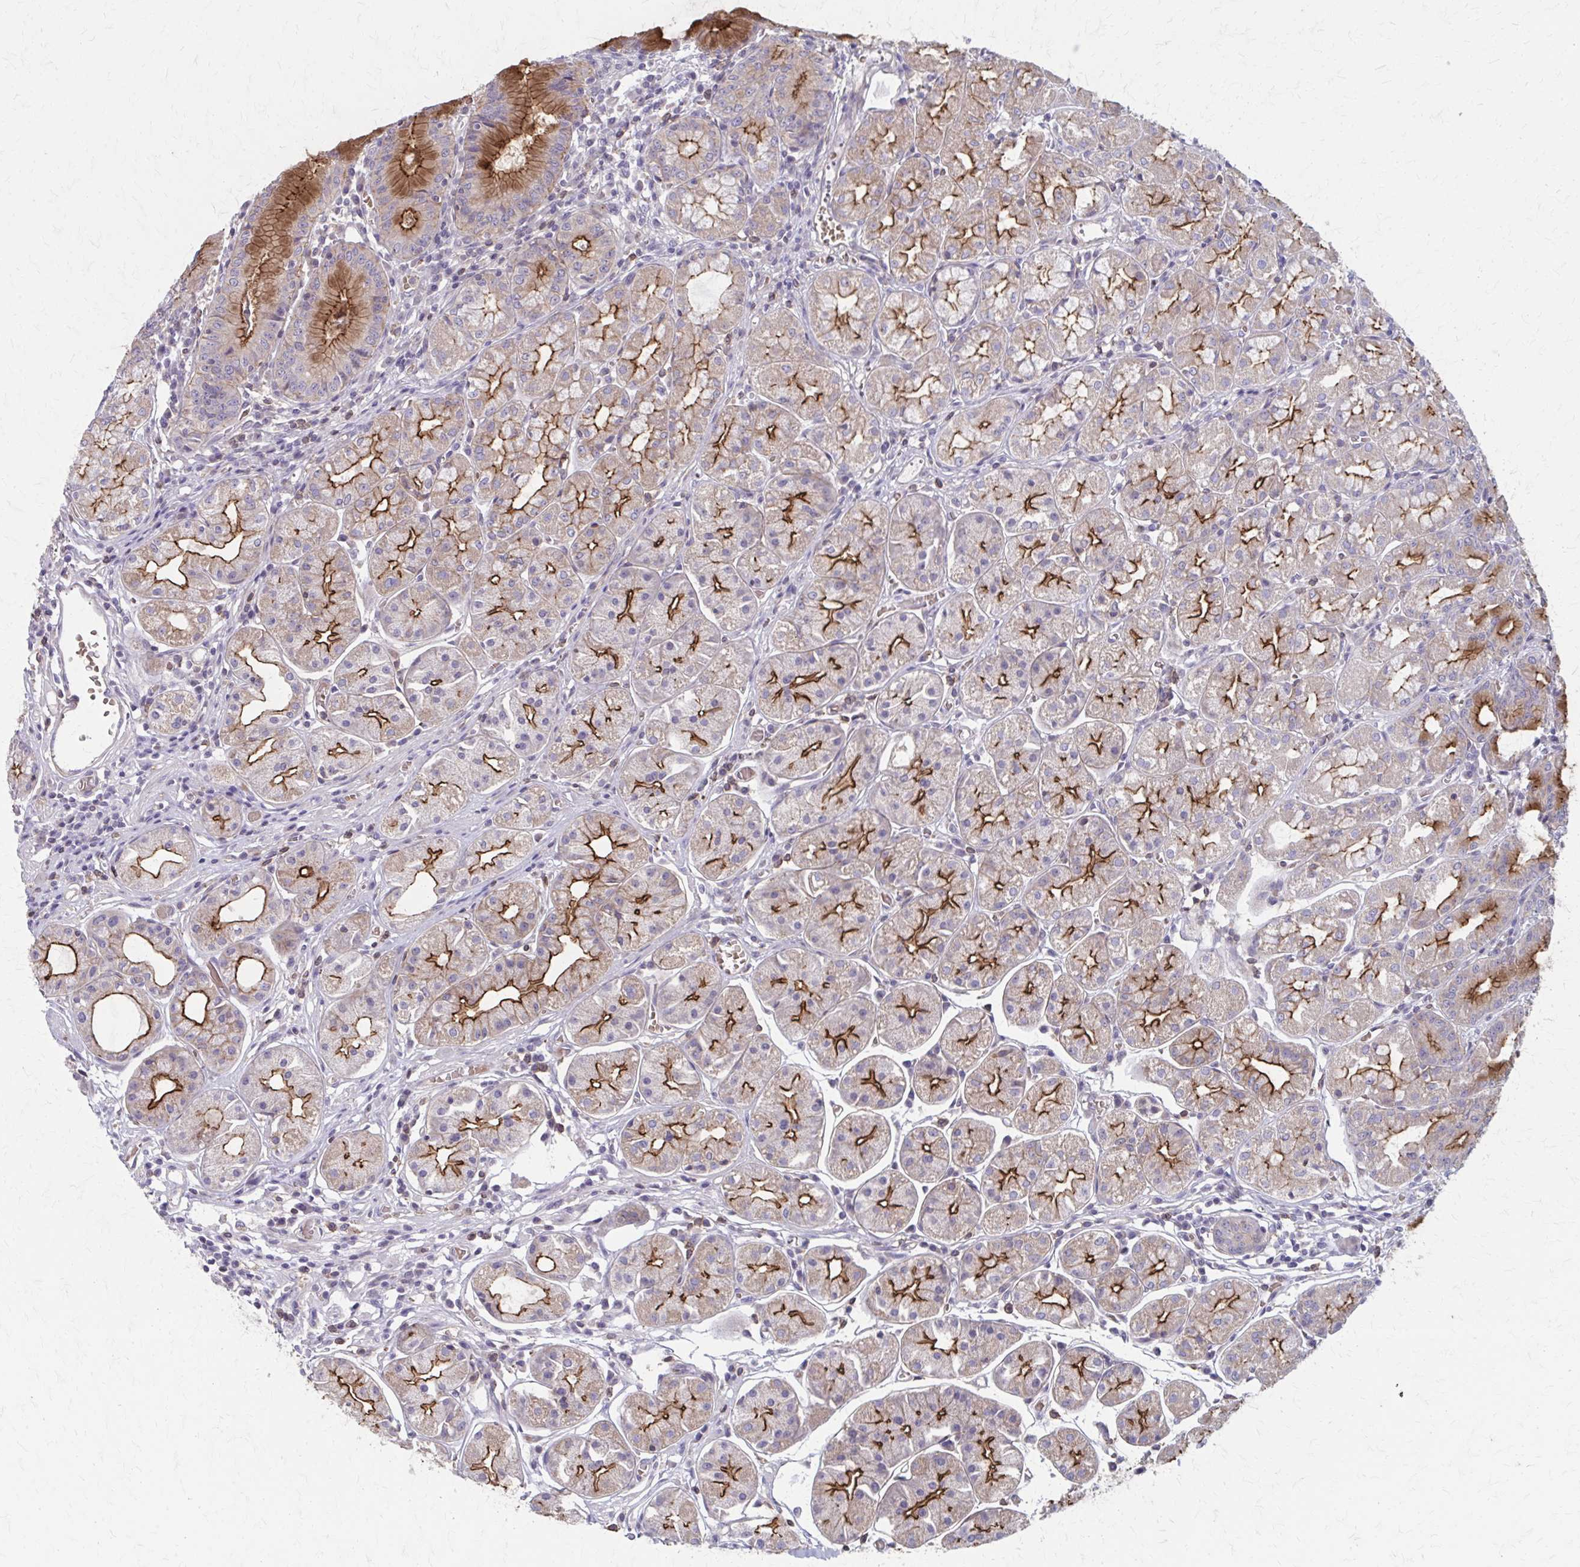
{"staining": {"intensity": "strong", "quantity": "25%-75%", "location": "cytoplasmic/membranous"}, "tissue": "stomach", "cell_type": "Glandular cells", "image_type": "normal", "snomed": [{"axis": "morphology", "description": "Normal tissue, NOS"}, {"axis": "topography", "description": "Stomach"}], "caption": "IHC micrograph of benign stomach: stomach stained using immunohistochemistry exhibits high levels of strong protein expression localized specifically in the cytoplasmic/membranous of glandular cells, appearing as a cytoplasmic/membranous brown color.", "gene": "MMP14", "patient": {"sex": "male", "age": 55}}